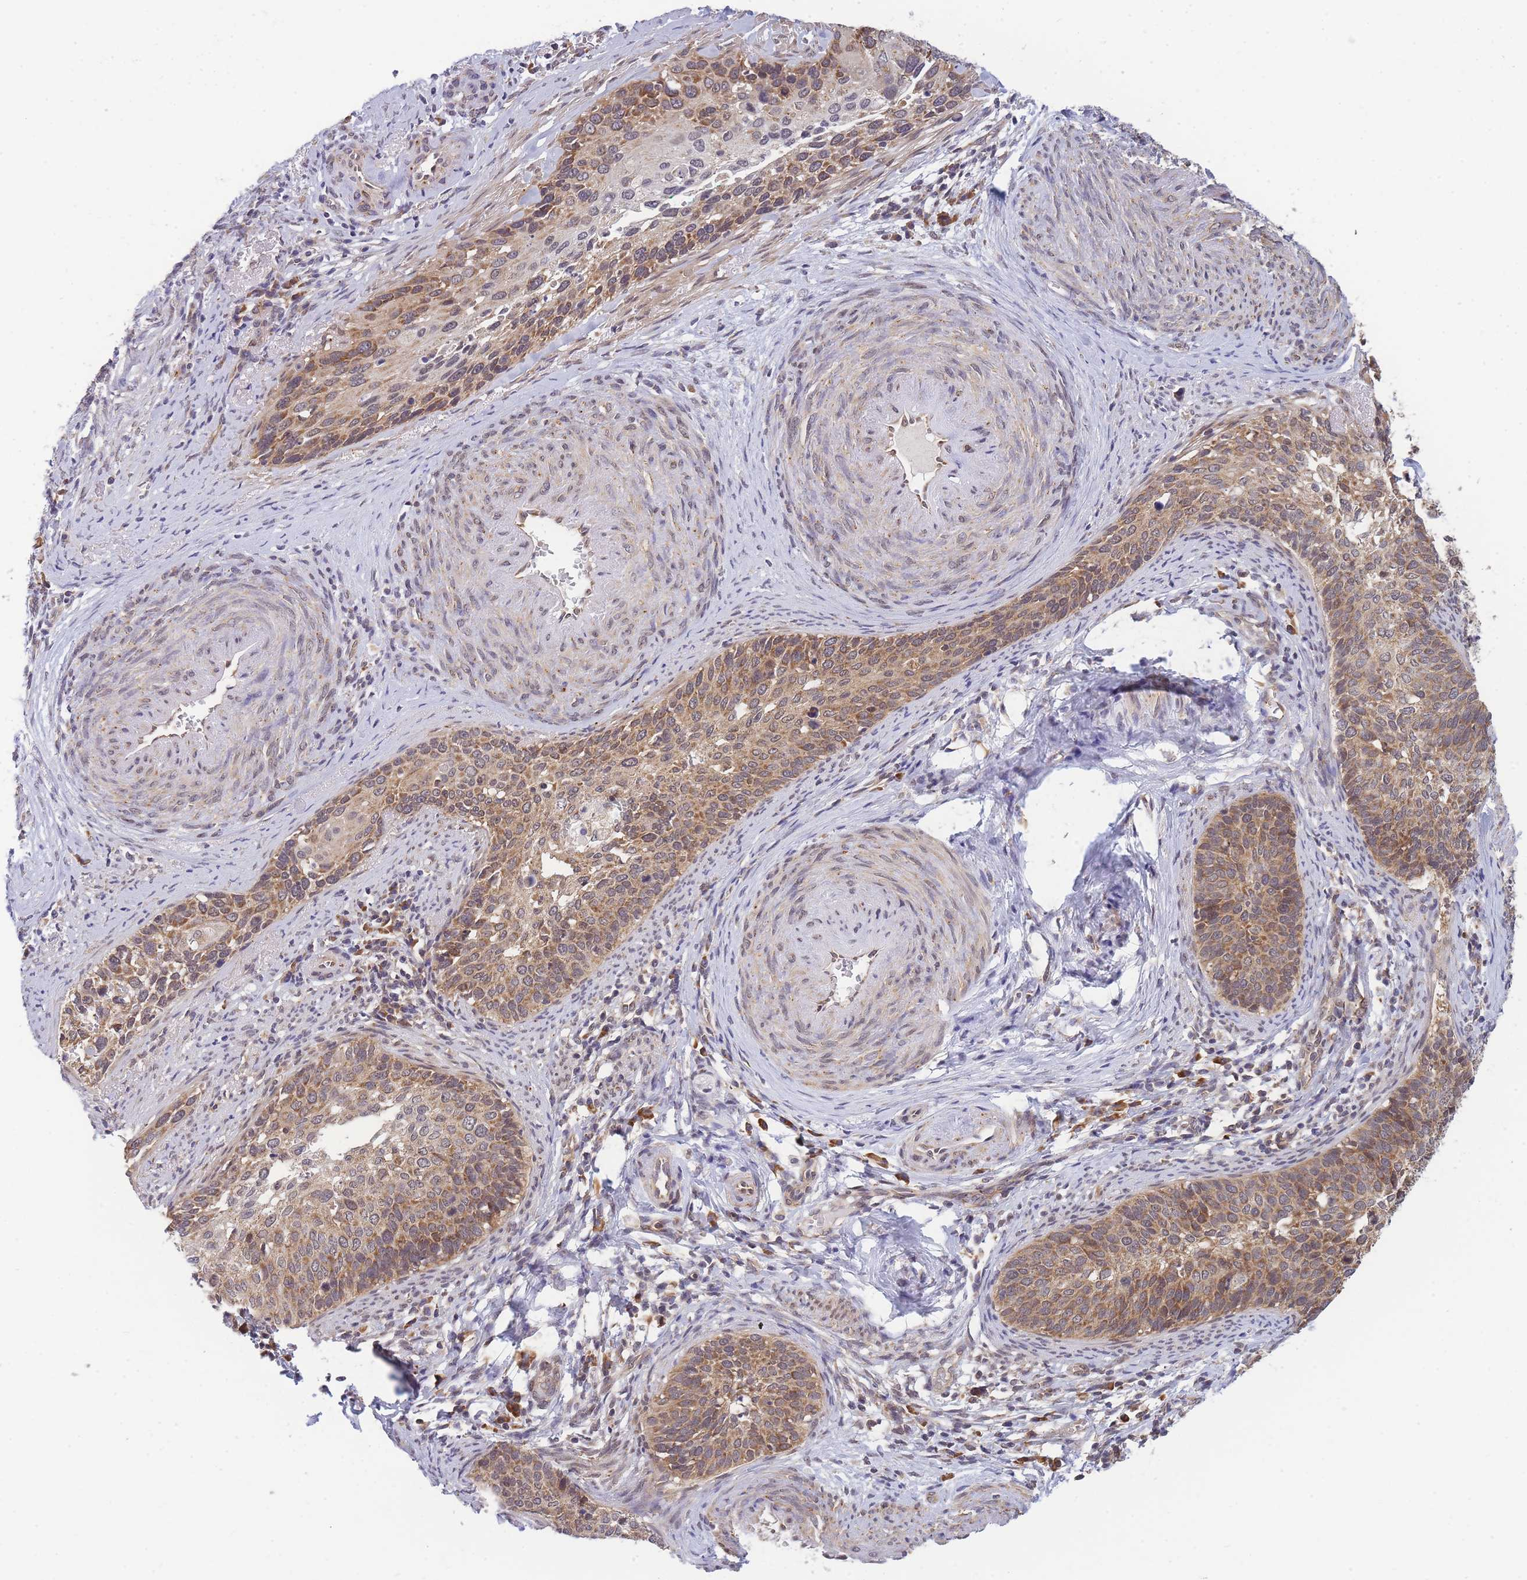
{"staining": {"intensity": "moderate", "quantity": ">75%", "location": "cytoplasmic/membranous"}, "tissue": "cervical cancer", "cell_type": "Tumor cells", "image_type": "cancer", "snomed": [{"axis": "morphology", "description": "Squamous cell carcinoma, NOS"}, {"axis": "topography", "description": "Cervix"}], "caption": "Cervical cancer (squamous cell carcinoma) stained with DAB (3,3'-diaminobenzidine) IHC shows medium levels of moderate cytoplasmic/membranous expression in approximately >75% of tumor cells. The staining was performed using DAB to visualize the protein expression in brown, while the nuclei were stained in blue with hematoxylin (Magnification: 20x).", "gene": "MRPL23", "patient": {"sex": "female", "age": 44}}